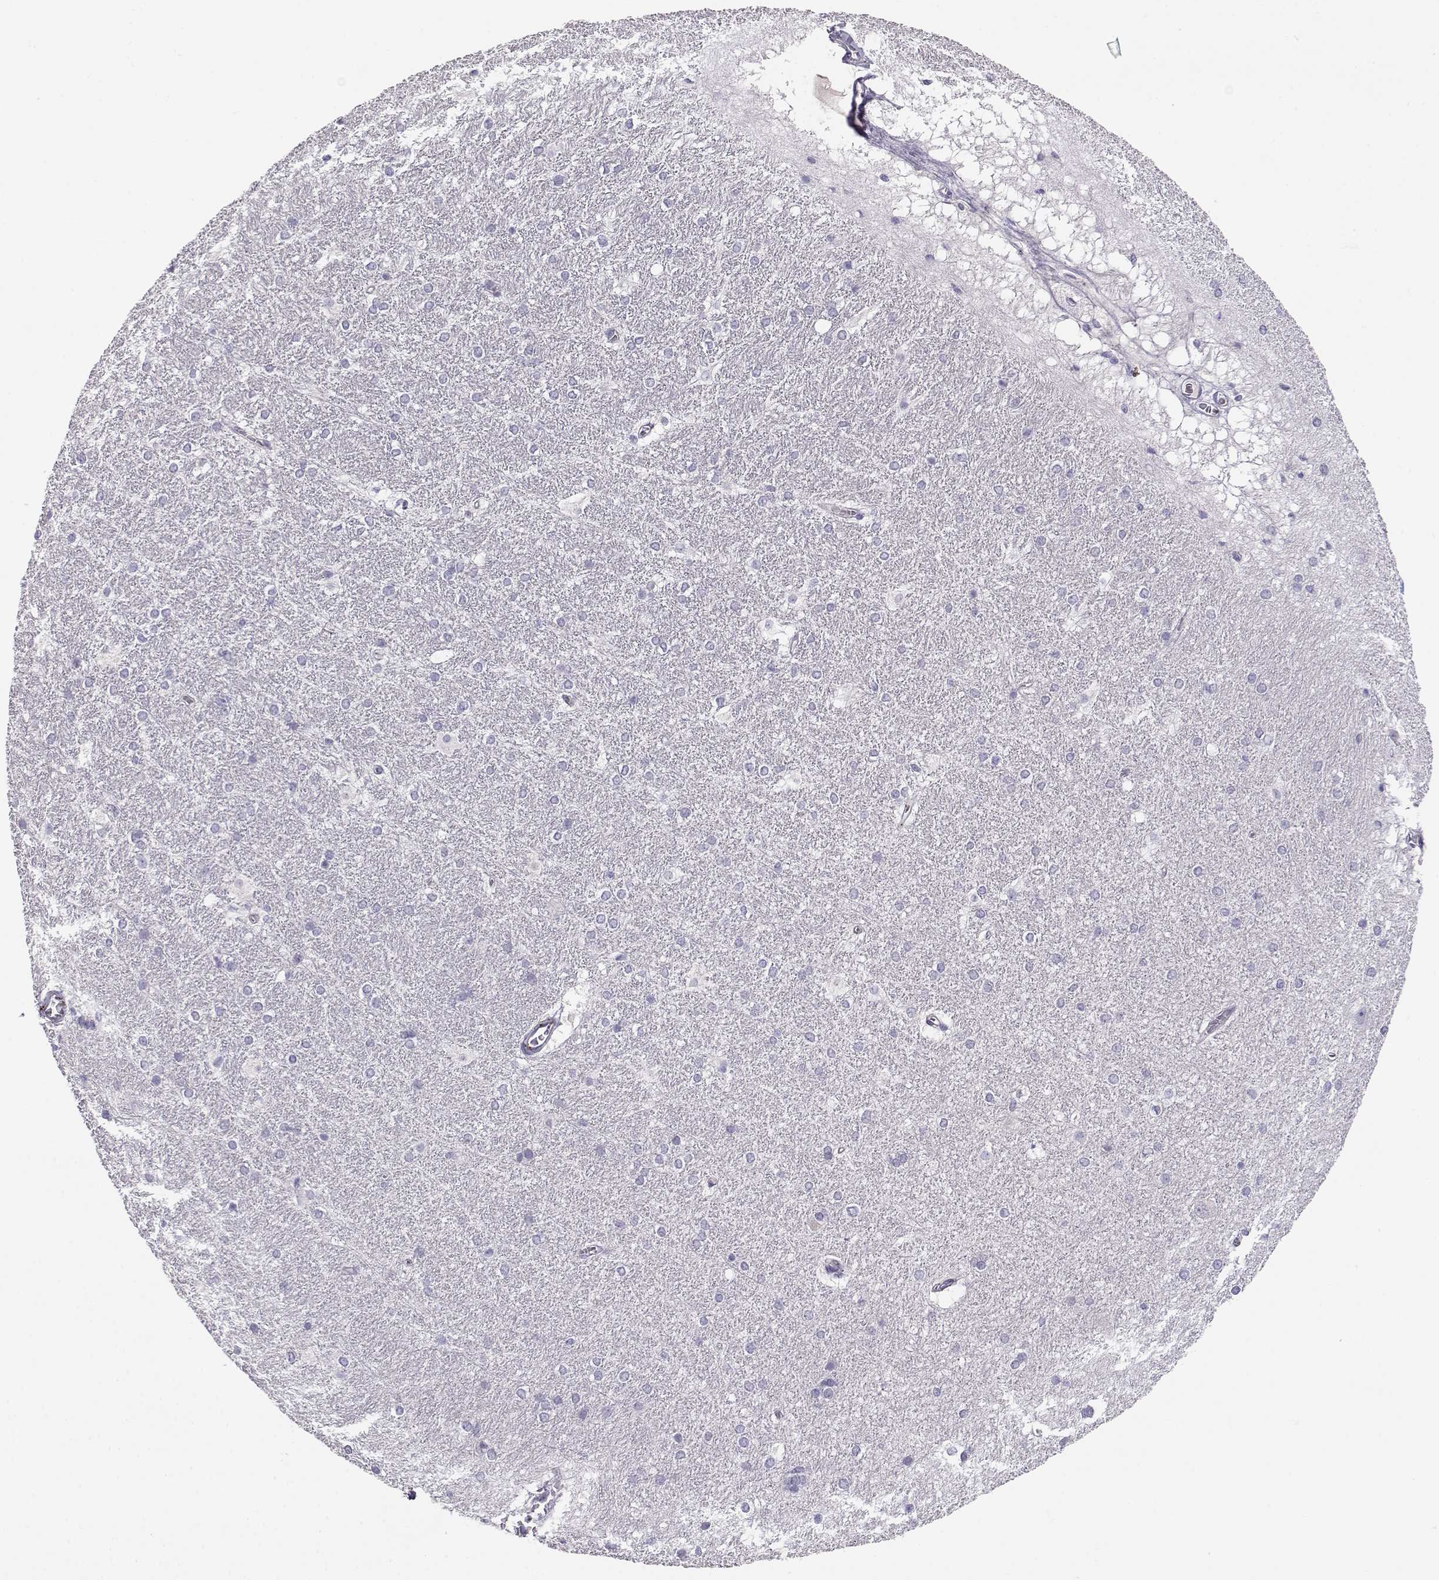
{"staining": {"intensity": "negative", "quantity": "none", "location": "none"}, "tissue": "hippocampus", "cell_type": "Glial cells", "image_type": "normal", "snomed": [{"axis": "morphology", "description": "Normal tissue, NOS"}, {"axis": "topography", "description": "Cerebral cortex"}, {"axis": "topography", "description": "Hippocampus"}], "caption": "Immunohistochemistry (IHC) of normal hippocampus shows no positivity in glial cells.", "gene": "ENDOU", "patient": {"sex": "female", "age": 19}}